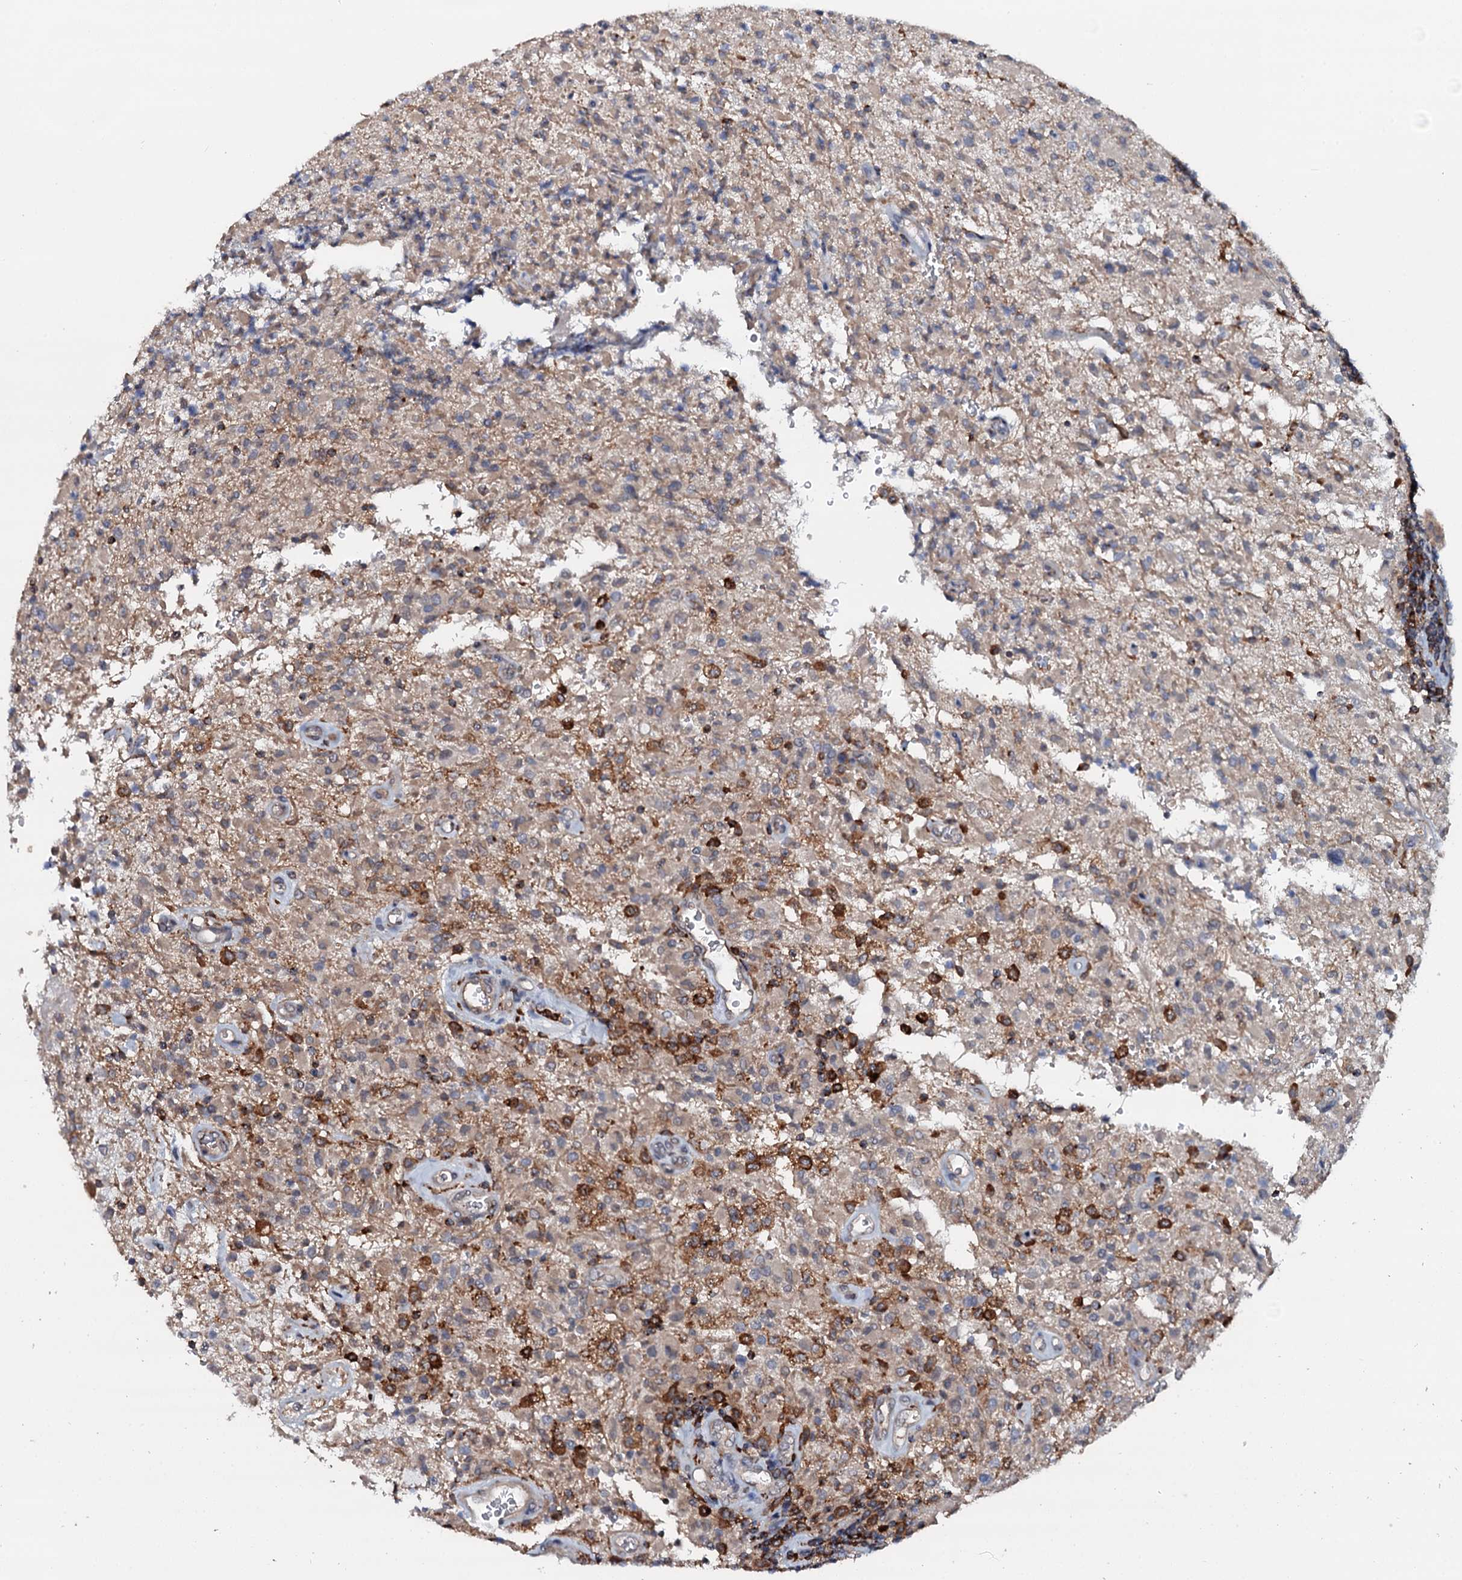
{"staining": {"intensity": "negative", "quantity": "none", "location": "none"}, "tissue": "glioma", "cell_type": "Tumor cells", "image_type": "cancer", "snomed": [{"axis": "morphology", "description": "Glioma, malignant, High grade"}, {"axis": "topography", "description": "Brain"}], "caption": "This is an immunohistochemistry micrograph of human glioma. There is no expression in tumor cells.", "gene": "VAMP8", "patient": {"sex": "female", "age": 57}}